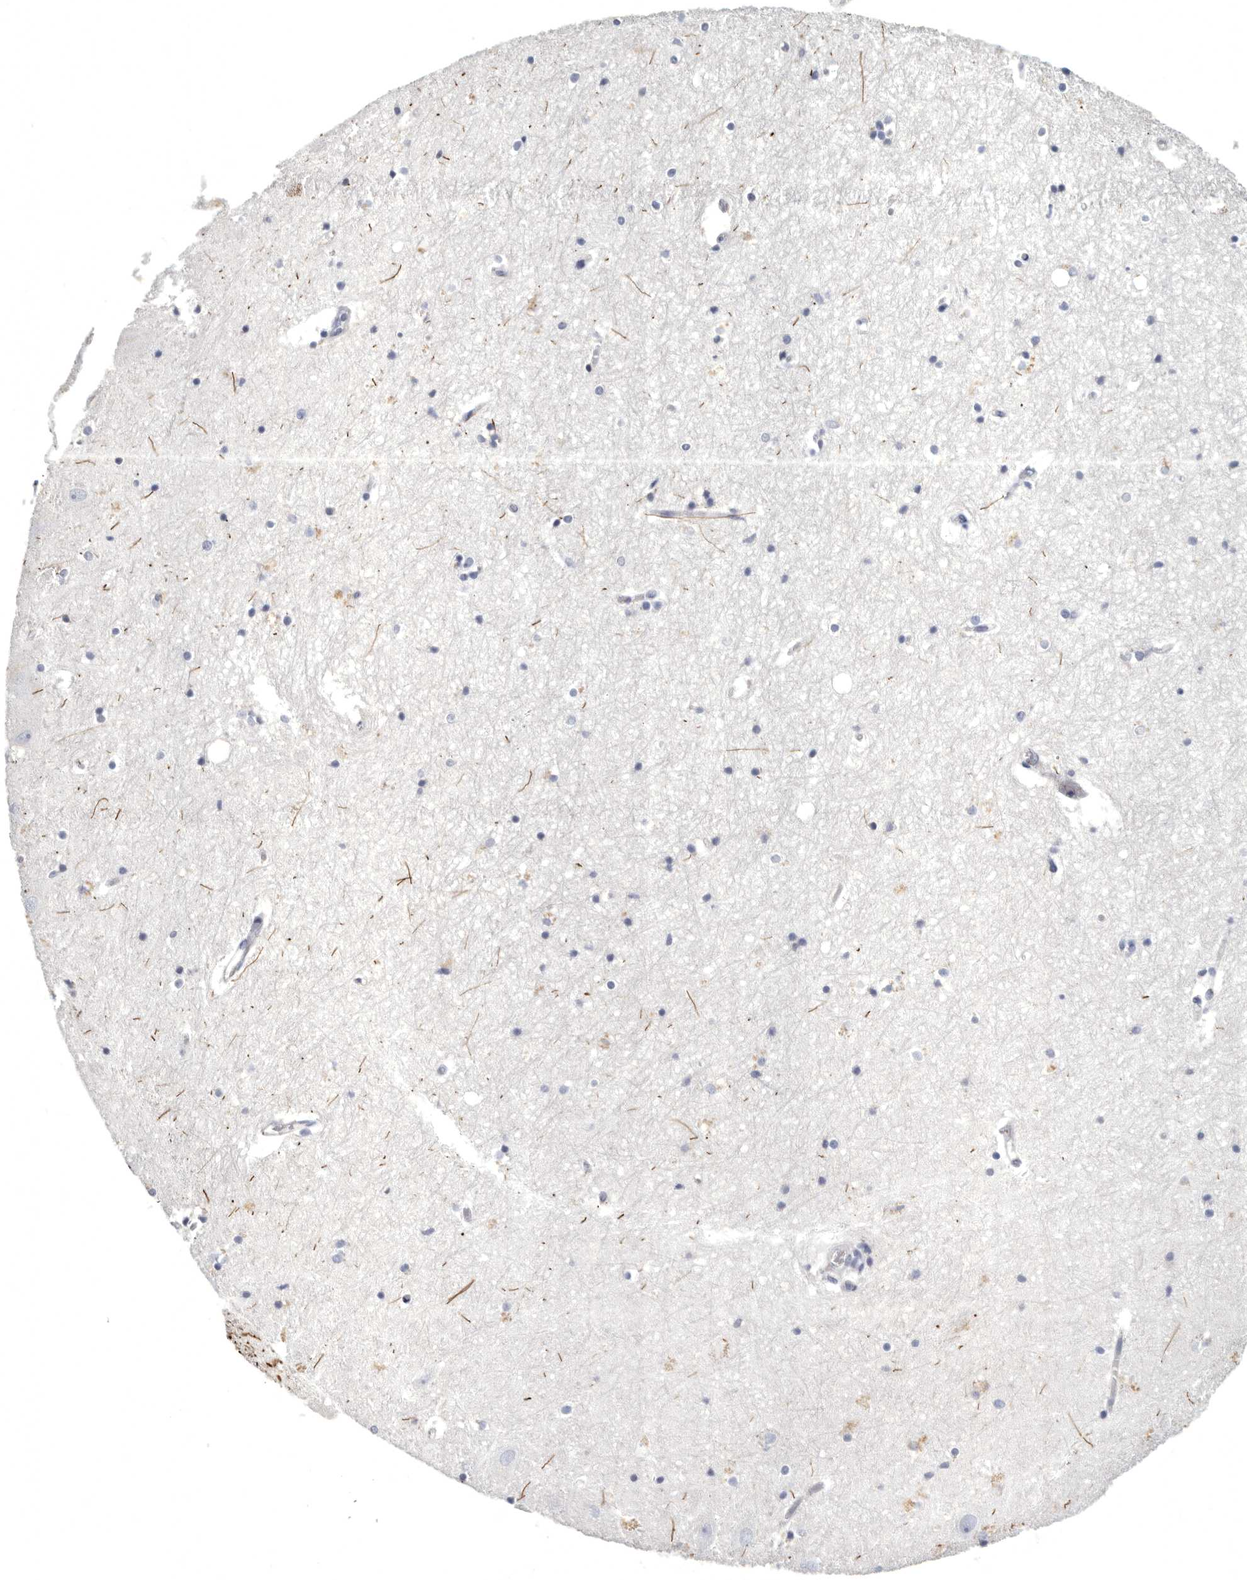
{"staining": {"intensity": "negative", "quantity": "none", "location": "none"}, "tissue": "hippocampus", "cell_type": "Glial cells", "image_type": "normal", "snomed": [{"axis": "morphology", "description": "Normal tissue, NOS"}, {"axis": "topography", "description": "Hippocampus"}], "caption": "Immunohistochemistry histopathology image of benign human hippocampus stained for a protein (brown), which exhibits no positivity in glial cells.", "gene": "WRAP73", "patient": {"sex": "female", "age": 52}}